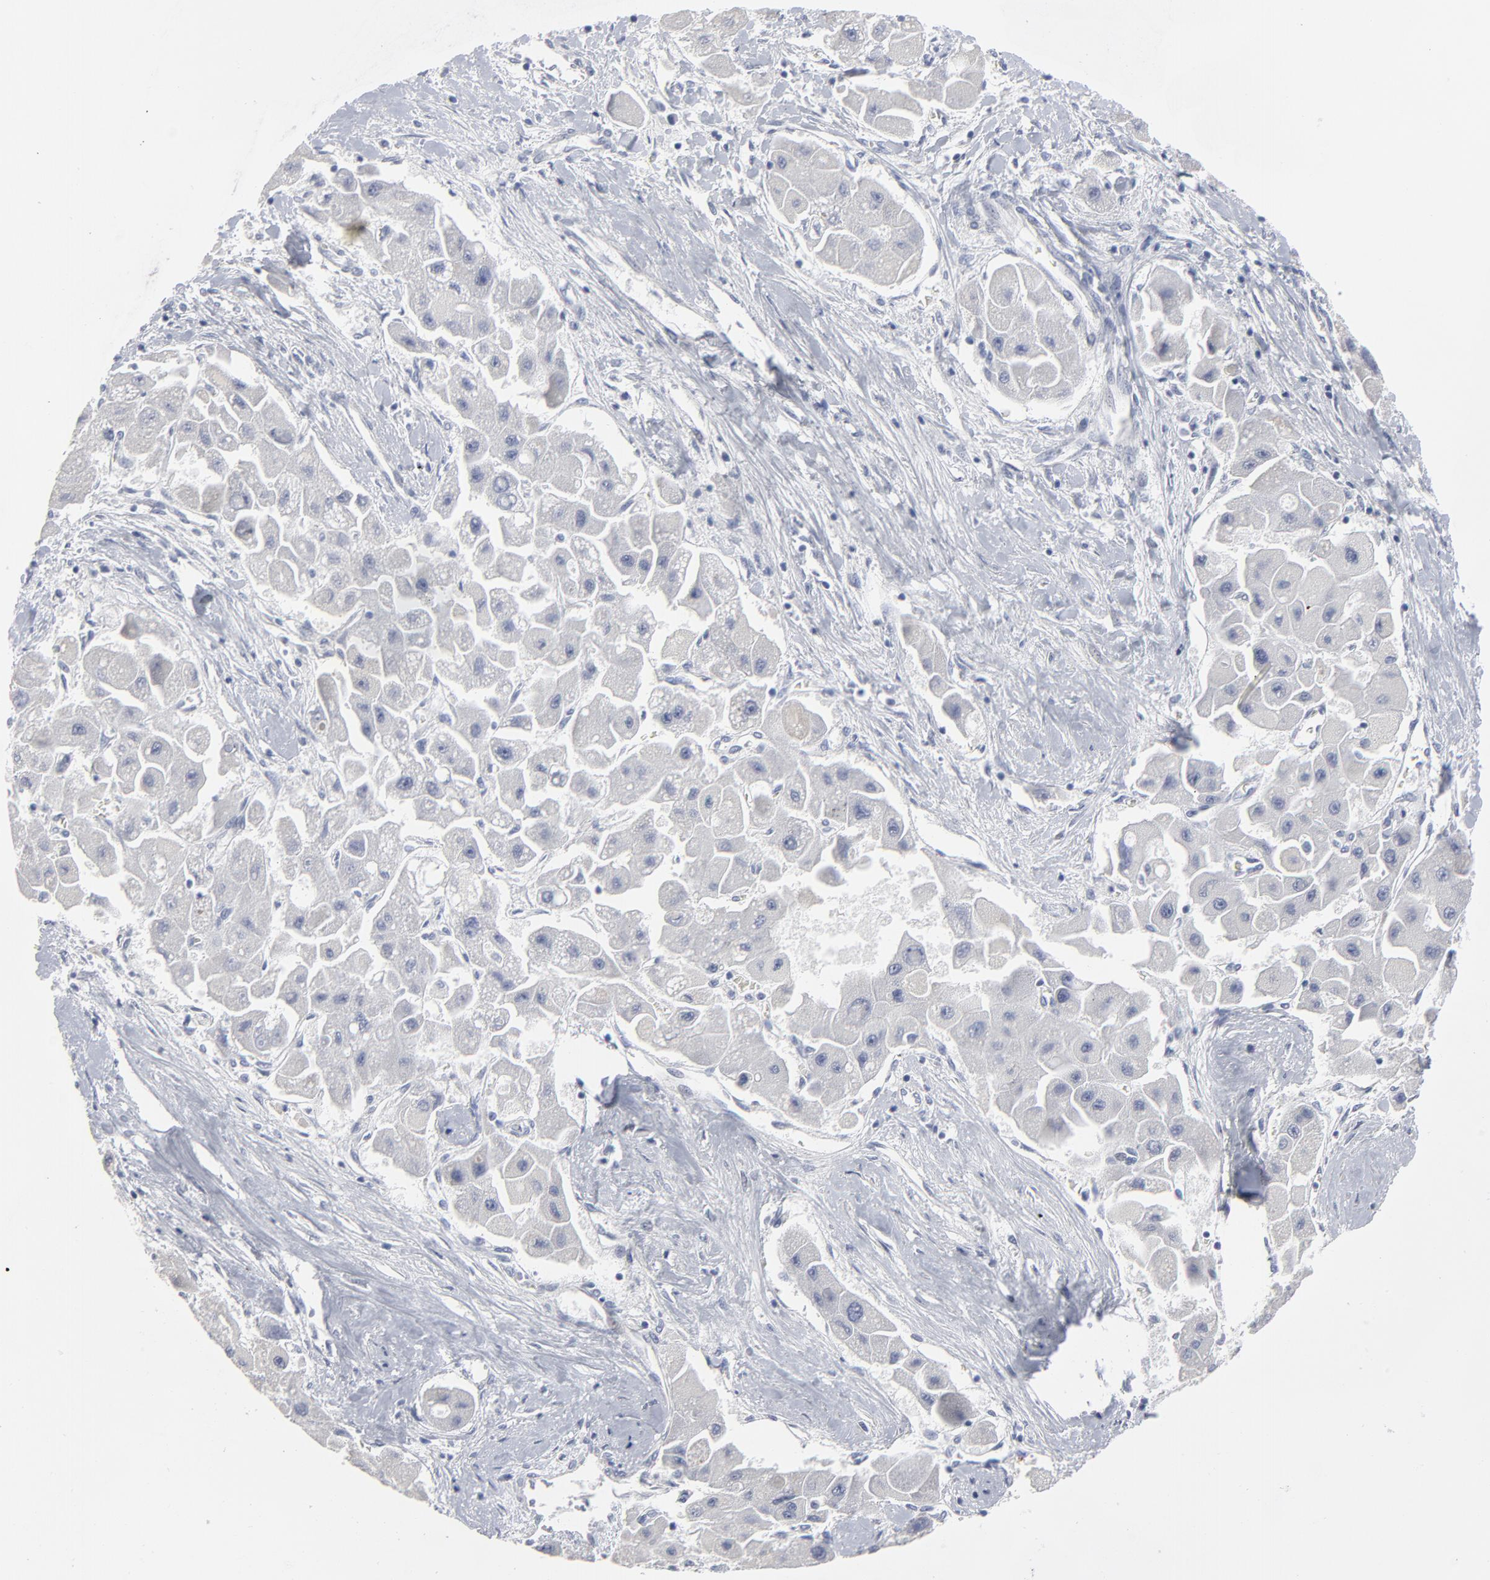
{"staining": {"intensity": "negative", "quantity": "none", "location": "none"}, "tissue": "liver cancer", "cell_type": "Tumor cells", "image_type": "cancer", "snomed": [{"axis": "morphology", "description": "Carcinoma, Hepatocellular, NOS"}, {"axis": "topography", "description": "Liver"}], "caption": "Immunohistochemistry (IHC) micrograph of neoplastic tissue: human liver cancer stained with DAB (3,3'-diaminobenzidine) demonstrates no significant protein staining in tumor cells. (Immunohistochemistry (IHC), brightfield microscopy, high magnification).", "gene": "SYNE2", "patient": {"sex": "male", "age": 24}}